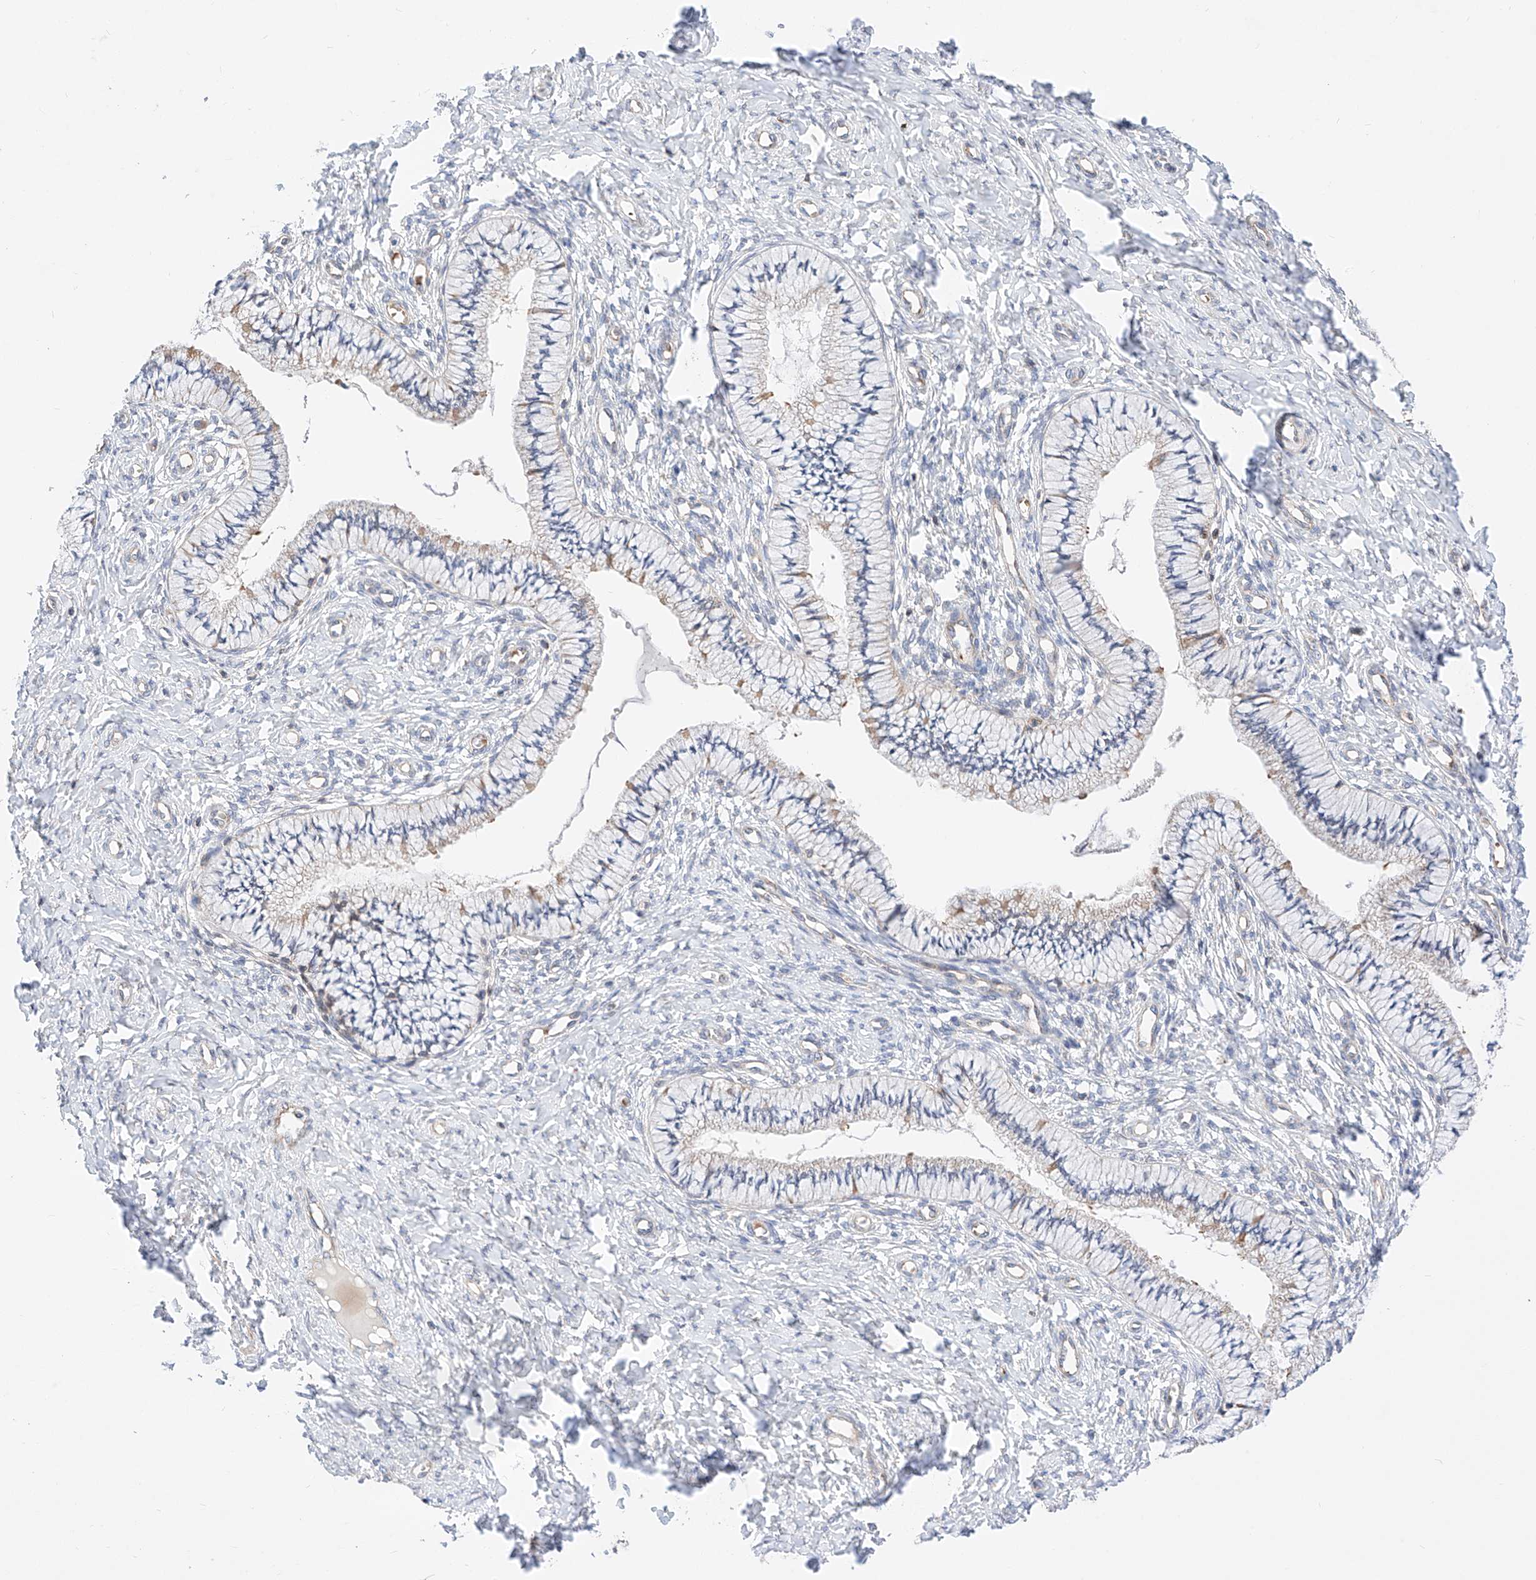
{"staining": {"intensity": "weak", "quantity": "25%-75%", "location": "cytoplasmic/membranous"}, "tissue": "cervix", "cell_type": "Glandular cells", "image_type": "normal", "snomed": [{"axis": "morphology", "description": "Normal tissue, NOS"}, {"axis": "topography", "description": "Cervix"}], "caption": "Protein analysis of unremarkable cervix reveals weak cytoplasmic/membranous staining in approximately 25%-75% of glandular cells. The staining is performed using DAB (3,3'-diaminobenzidine) brown chromogen to label protein expression. The nuclei are counter-stained blue using hematoxylin.", "gene": "NR1D1", "patient": {"sex": "female", "age": 36}}